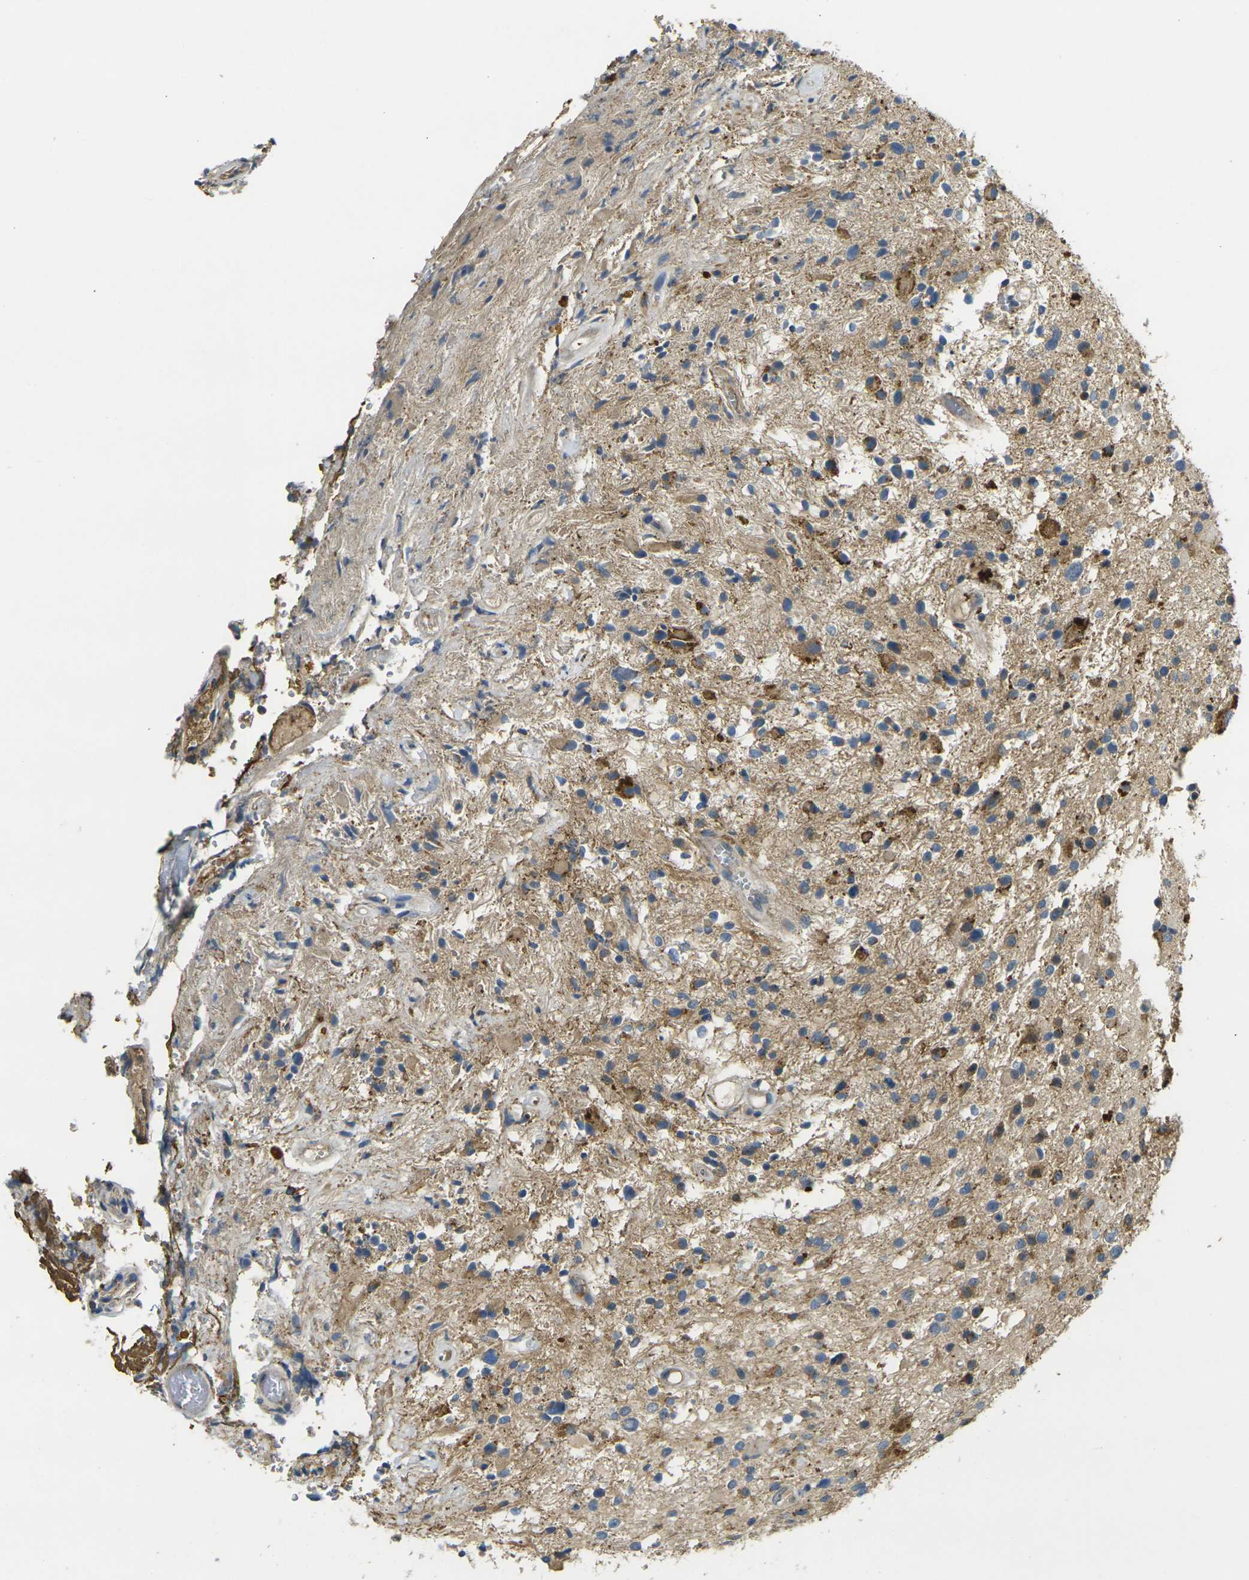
{"staining": {"intensity": "strong", "quantity": "<25%", "location": "cytoplasmic/membranous"}, "tissue": "glioma", "cell_type": "Tumor cells", "image_type": "cancer", "snomed": [{"axis": "morphology", "description": "Glioma, malignant, High grade"}, {"axis": "topography", "description": "Brain"}], "caption": "Tumor cells show medium levels of strong cytoplasmic/membranous positivity in about <25% of cells in human malignant high-grade glioma.", "gene": "PIGL", "patient": {"sex": "male", "age": 33}}